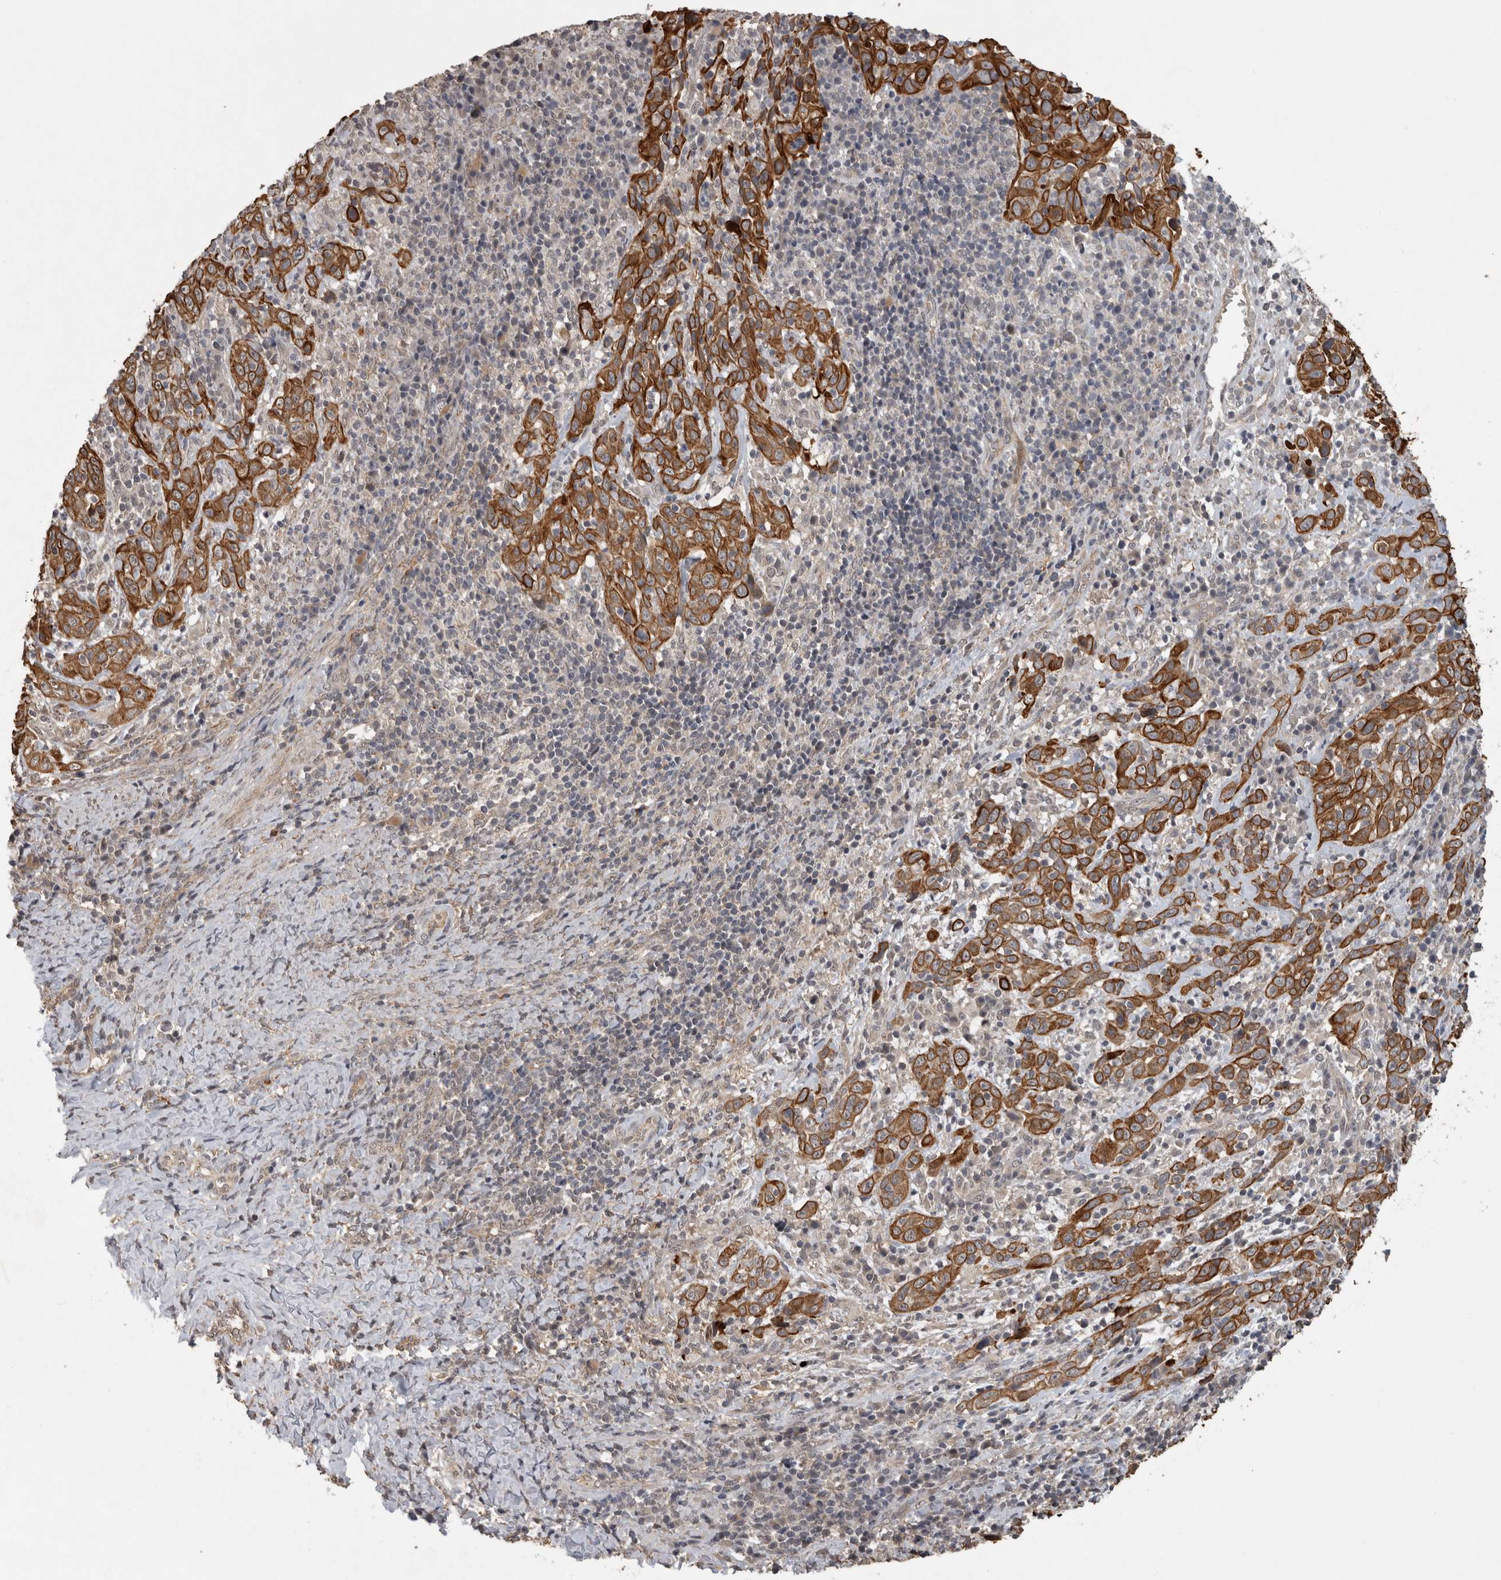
{"staining": {"intensity": "strong", "quantity": ">75%", "location": "cytoplasmic/membranous"}, "tissue": "cervical cancer", "cell_type": "Tumor cells", "image_type": "cancer", "snomed": [{"axis": "morphology", "description": "Squamous cell carcinoma, NOS"}, {"axis": "topography", "description": "Cervix"}], "caption": "Brown immunohistochemical staining in human cervical cancer exhibits strong cytoplasmic/membranous staining in approximately >75% of tumor cells. (DAB (3,3'-diaminobenzidine) IHC, brown staining for protein, blue staining for nuclei).", "gene": "RHPN1", "patient": {"sex": "female", "age": 46}}